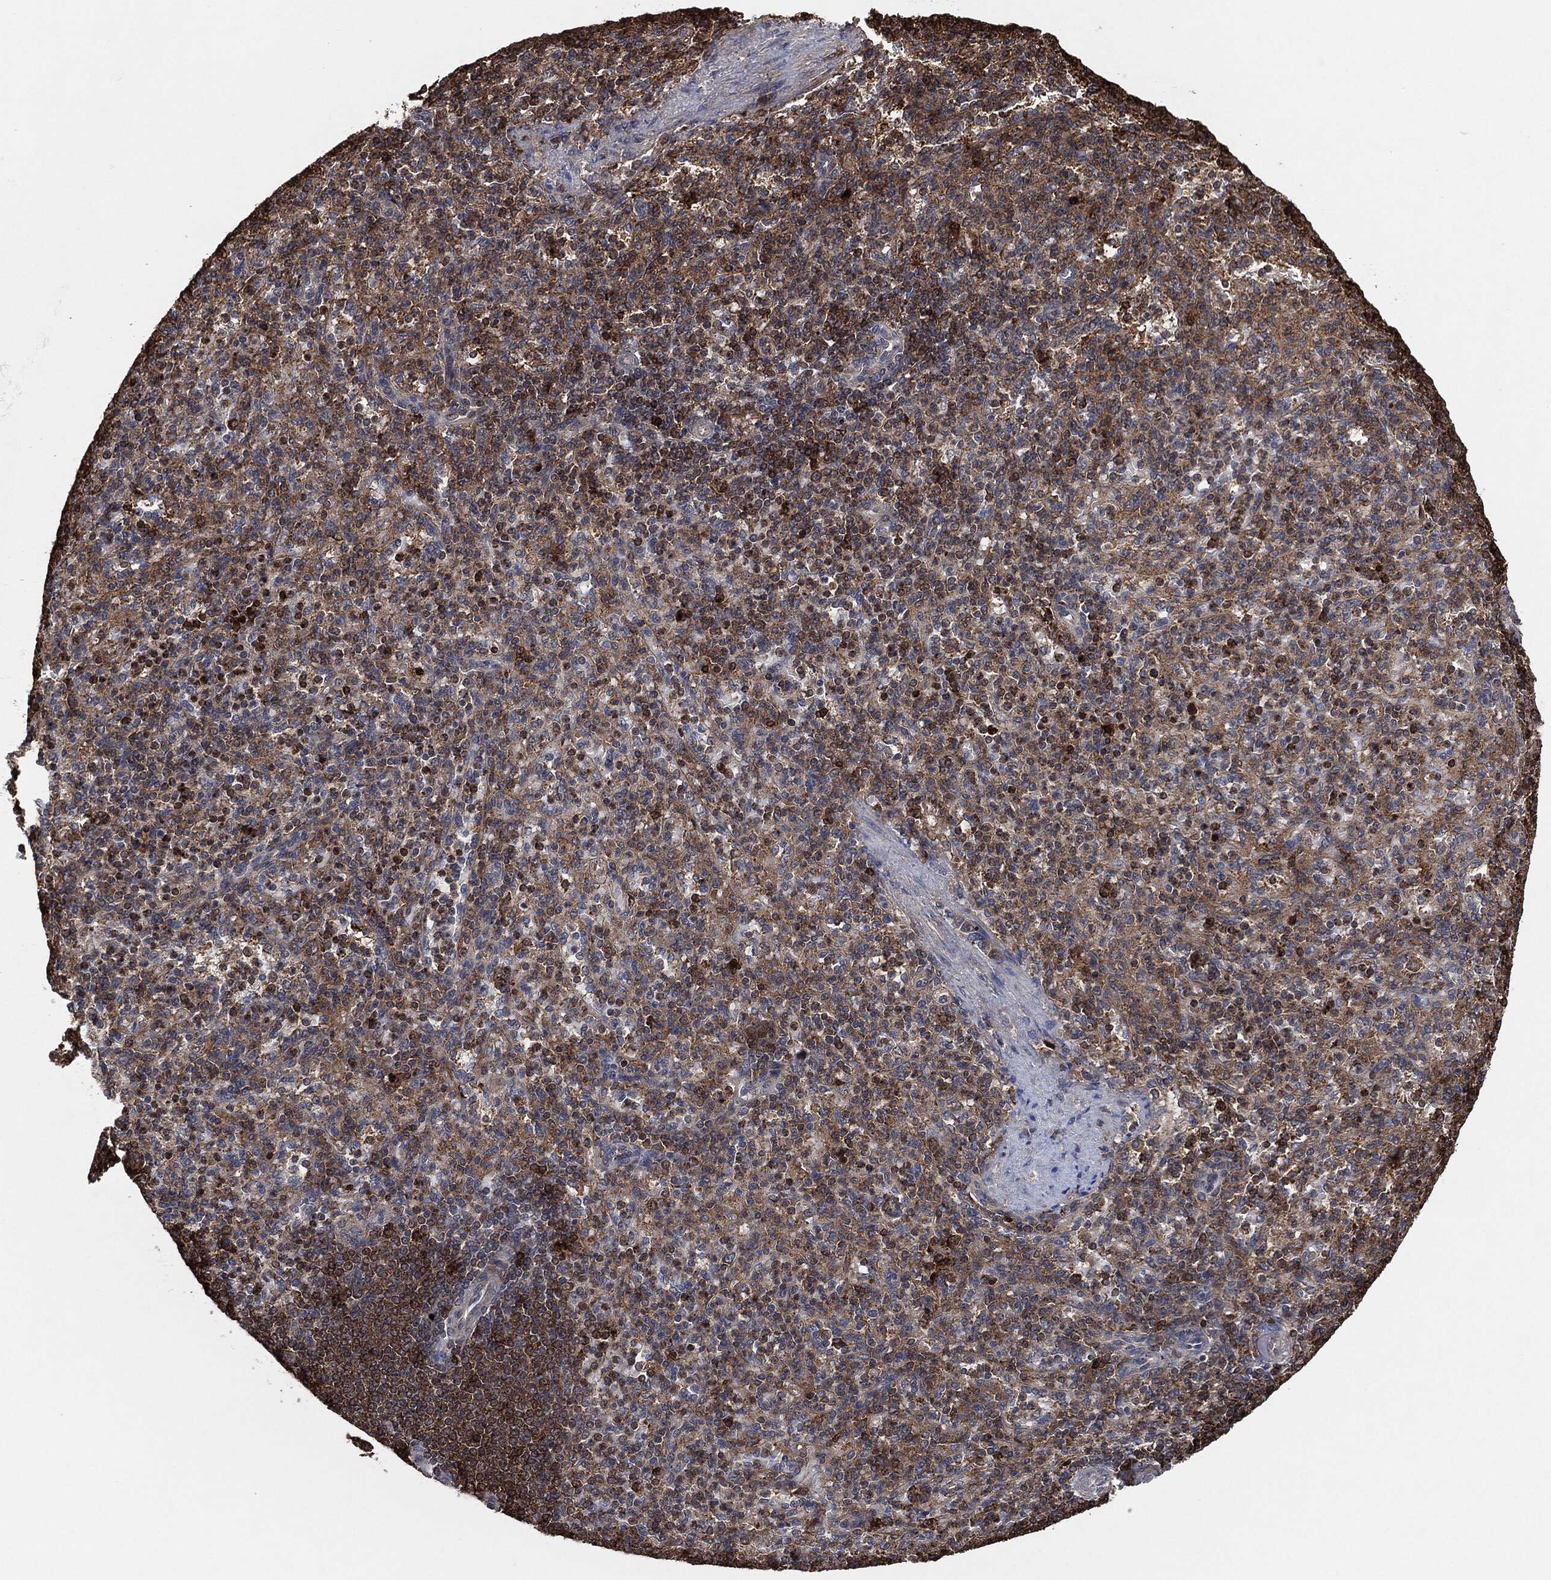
{"staining": {"intensity": "moderate", "quantity": "25%-75%", "location": "cytoplasmic/membranous"}, "tissue": "spleen", "cell_type": "Cells in red pulp", "image_type": "normal", "snomed": [{"axis": "morphology", "description": "Normal tissue, NOS"}, {"axis": "topography", "description": "Spleen"}], "caption": "This image displays normal spleen stained with IHC to label a protein in brown. The cytoplasmic/membranous of cells in red pulp show moderate positivity for the protein. Nuclei are counter-stained blue.", "gene": "TPT1", "patient": {"sex": "female", "age": 74}}